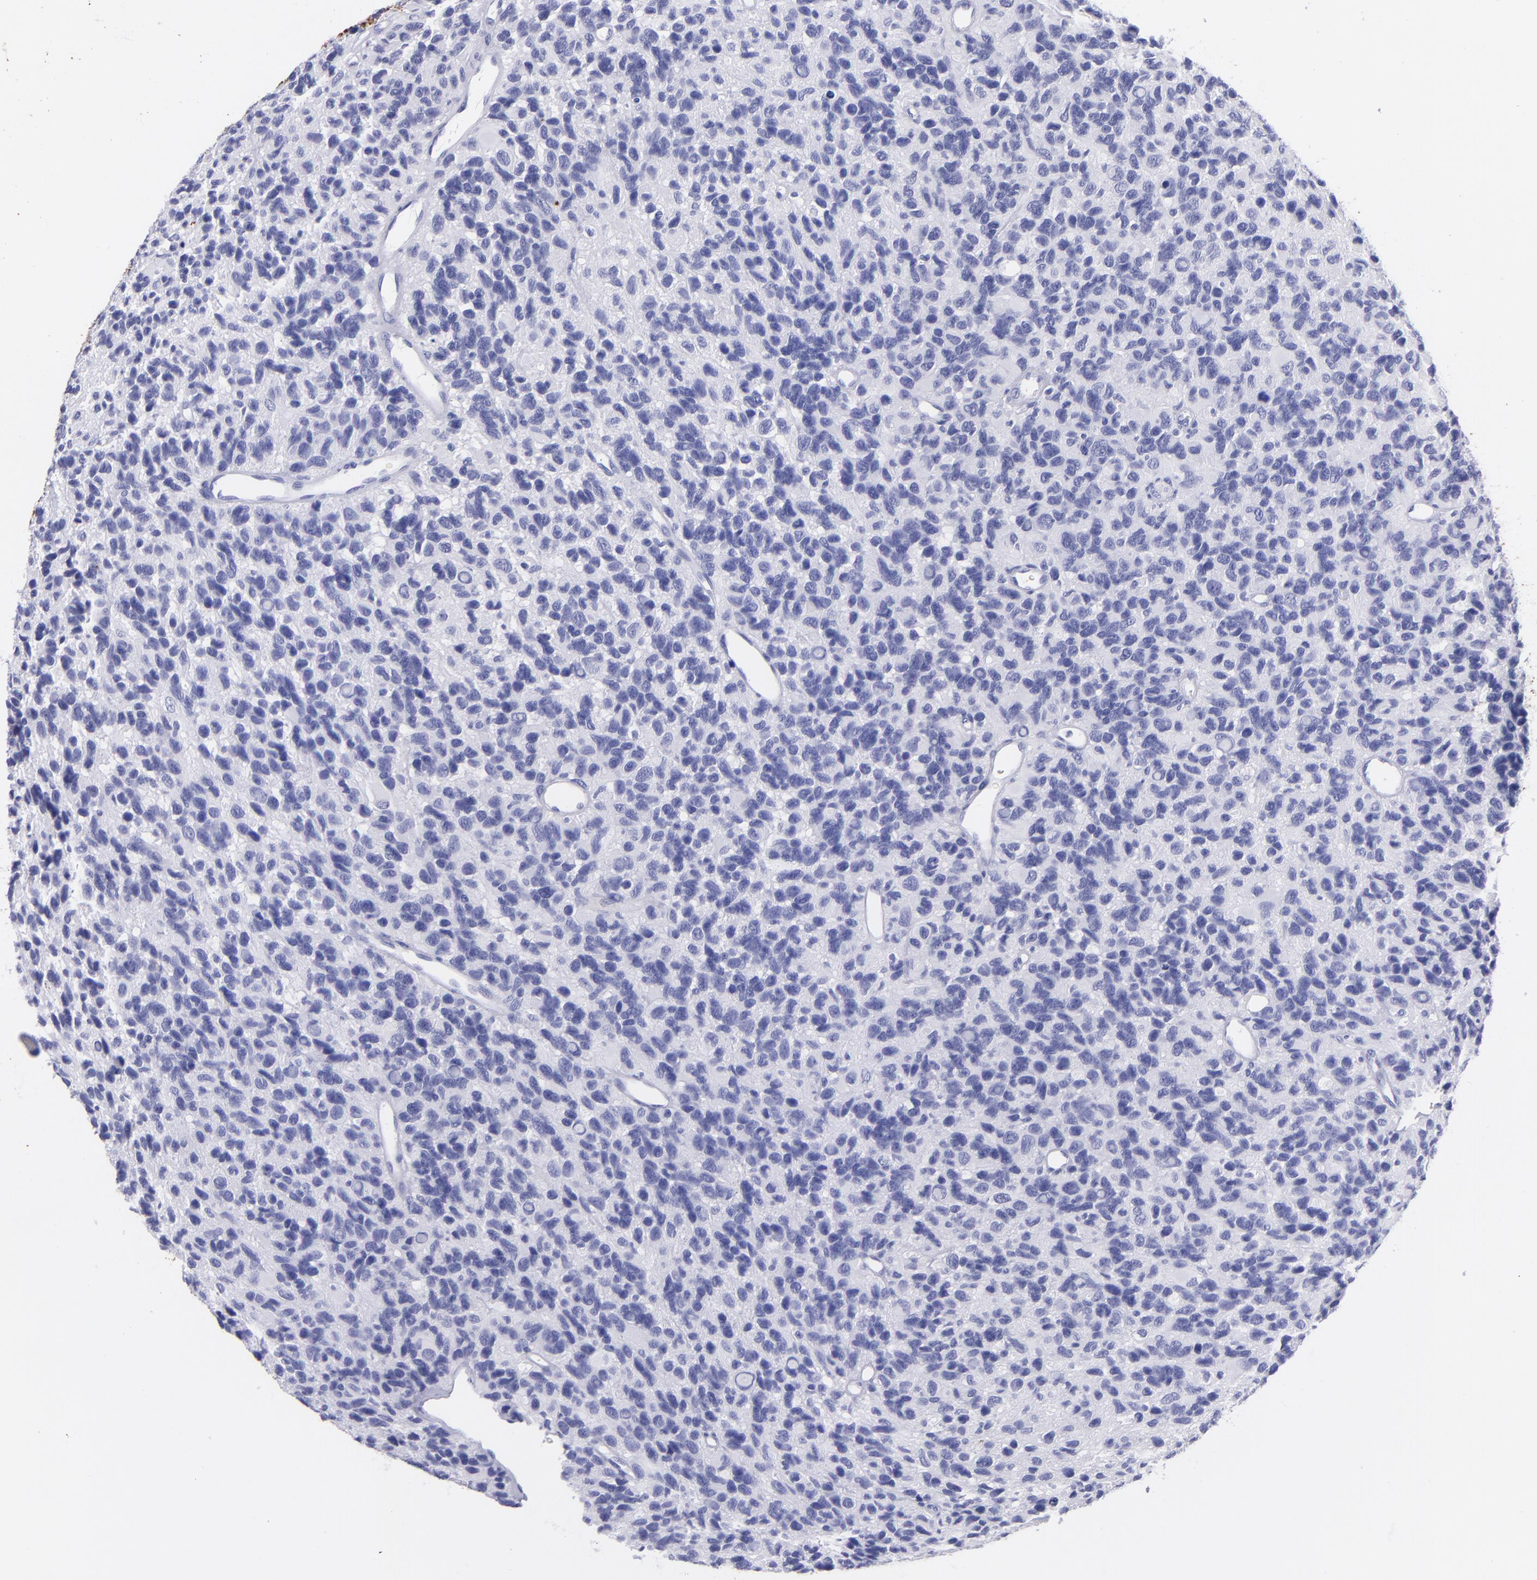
{"staining": {"intensity": "negative", "quantity": "none", "location": "none"}, "tissue": "glioma", "cell_type": "Tumor cells", "image_type": "cancer", "snomed": [{"axis": "morphology", "description": "Glioma, malignant, High grade"}, {"axis": "topography", "description": "Brain"}], "caption": "Immunohistochemistry of glioma reveals no staining in tumor cells.", "gene": "CNP", "patient": {"sex": "male", "age": 77}}